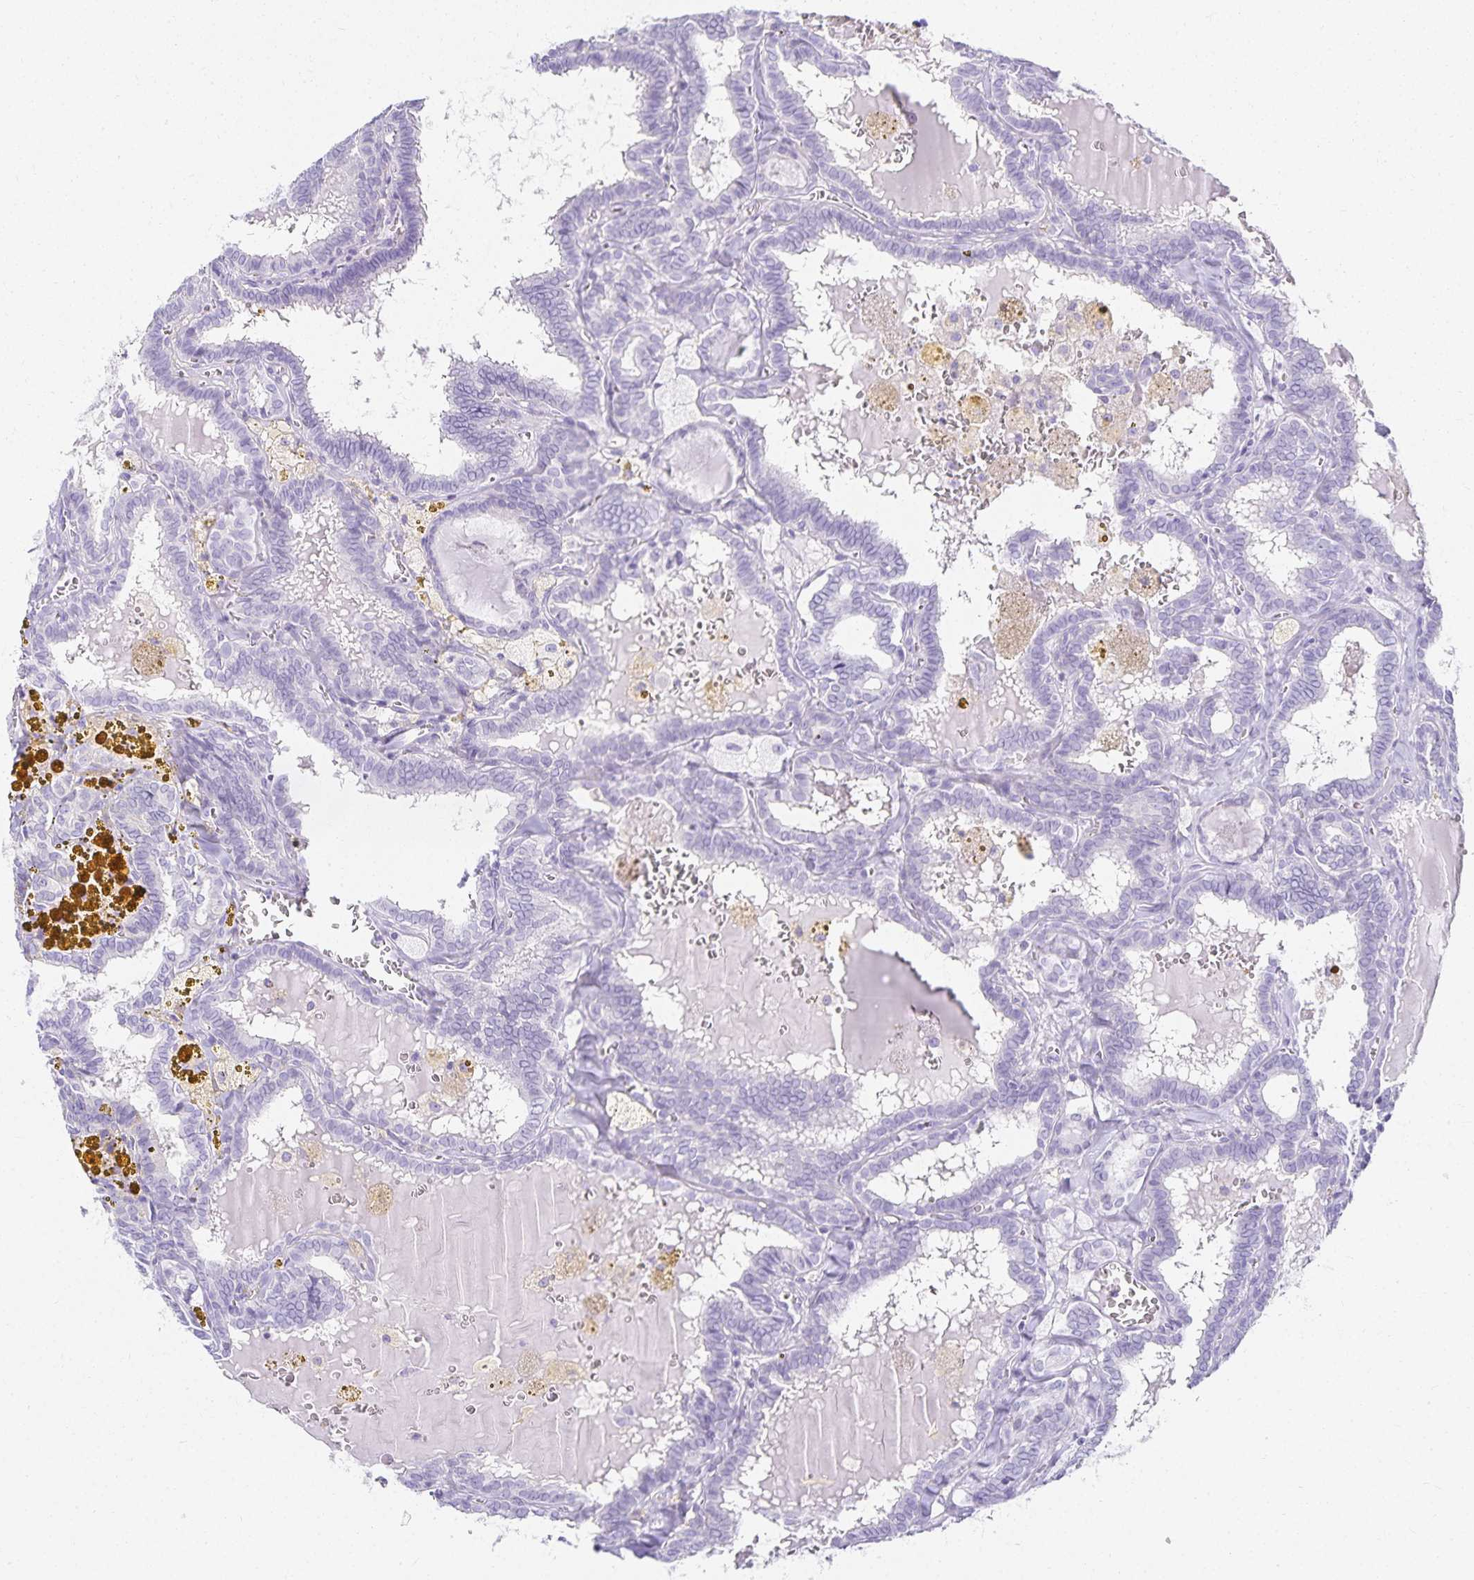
{"staining": {"intensity": "negative", "quantity": "none", "location": "none"}, "tissue": "thyroid cancer", "cell_type": "Tumor cells", "image_type": "cancer", "snomed": [{"axis": "morphology", "description": "Papillary adenocarcinoma, NOS"}, {"axis": "topography", "description": "Thyroid gland"}], "caption": "The photomicrograph demonstrates no significant staining in tumor cells of thyroid cancer.", "gene": "GP2", "patient": {"sex": "female", "age": 39}}